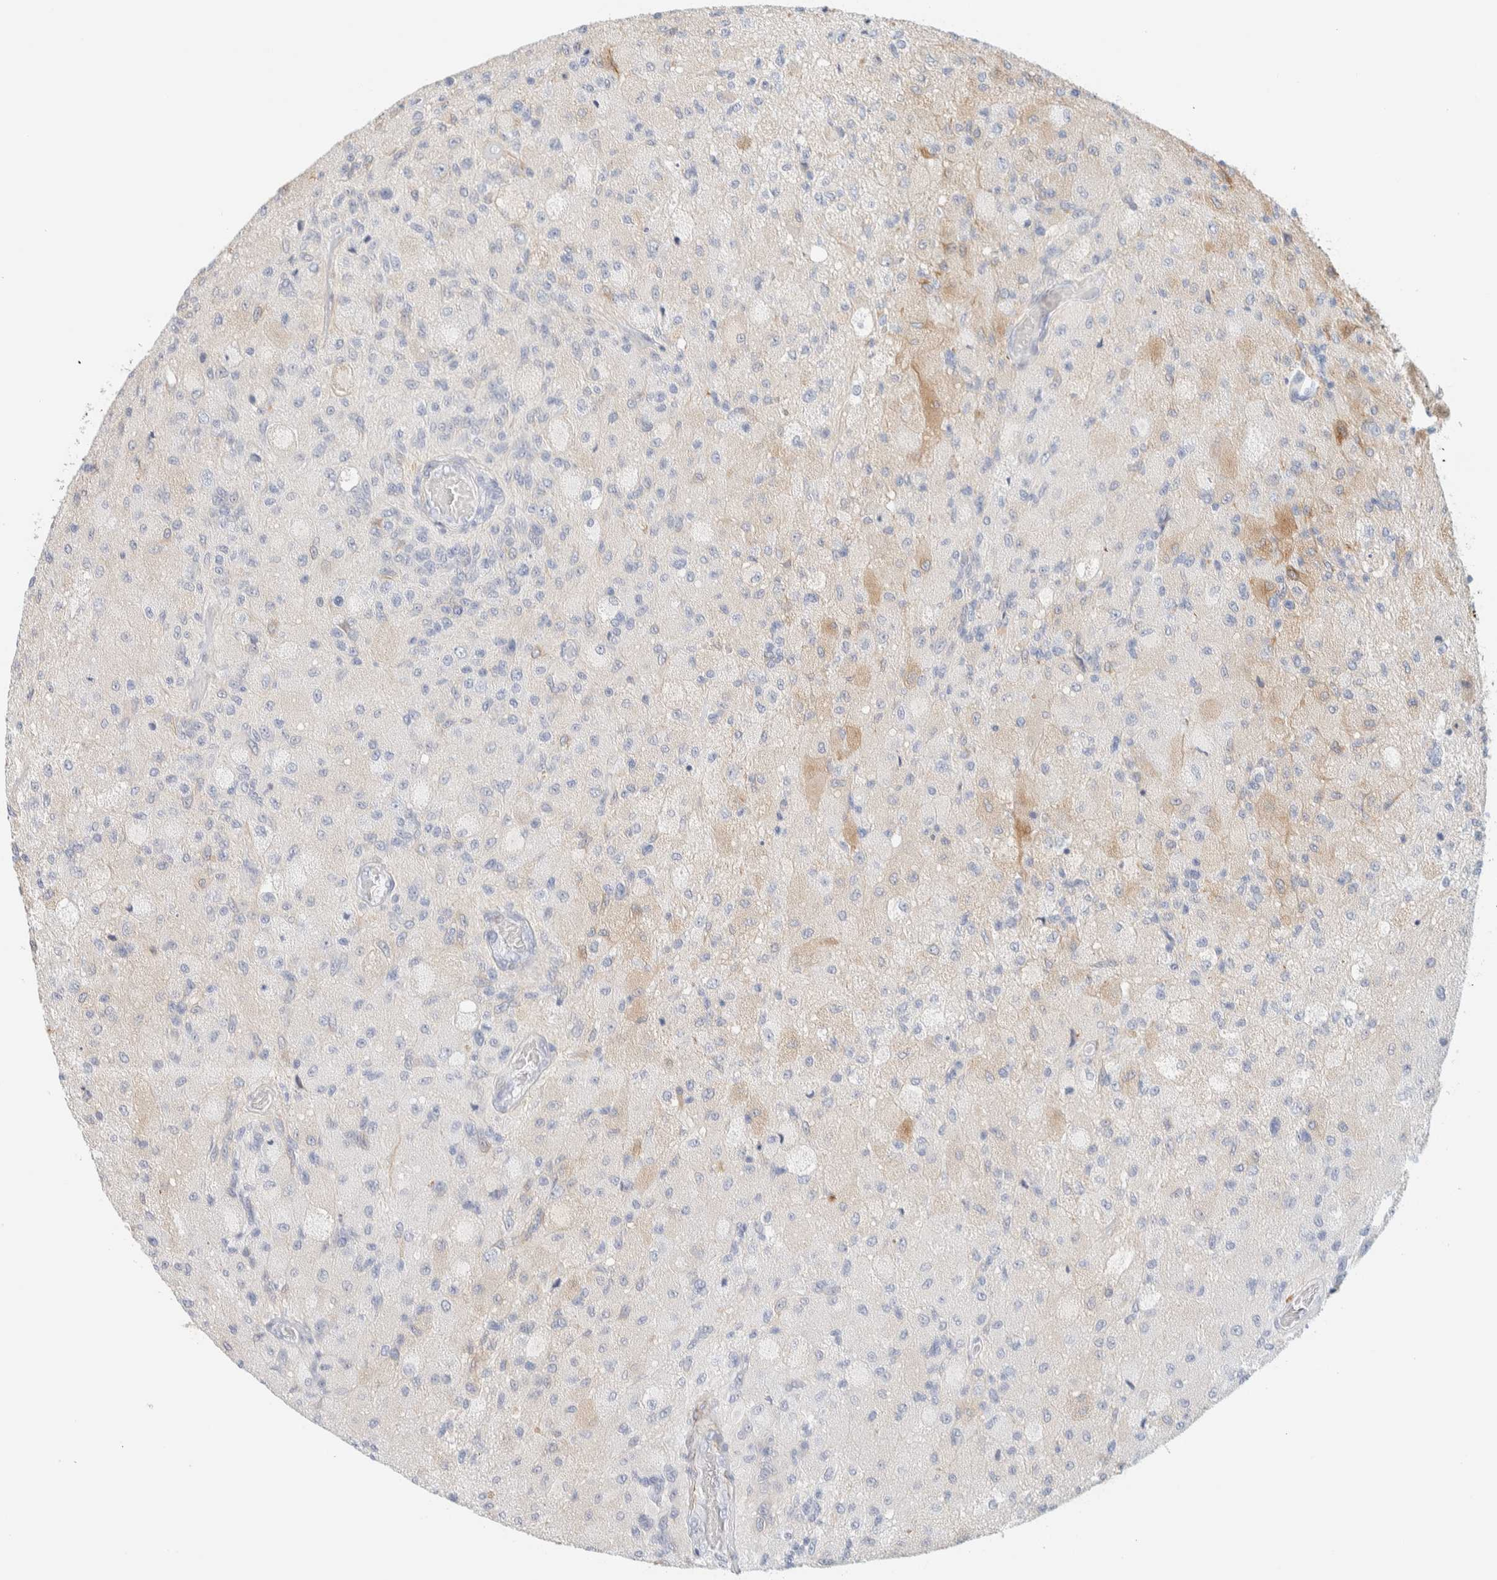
{"staining": {"intensity": "weak", "quantity": "<25%", "location": "cytoplasmic/membranous"}, "tissue": "glioma", "cell_type": "Tumor cells", "image_type": "cancer", "snomed": [{"axis": "morphology", "description": "Normal tissue, NOS"}, {"axis": "morphology", "description": "Glioma, malignant, High grade"}, {"axis": "topography", "description": "Cerebral cortex"}], "caption": "Immunohistochemistry of glioma displays no positivity in tumor cells. The staining is performed using DAB brown chromogen with nuclei counter-stained in using hematoxylin.", "gene": "AFMID", "patient": {"sex": "male", "age": 77}}